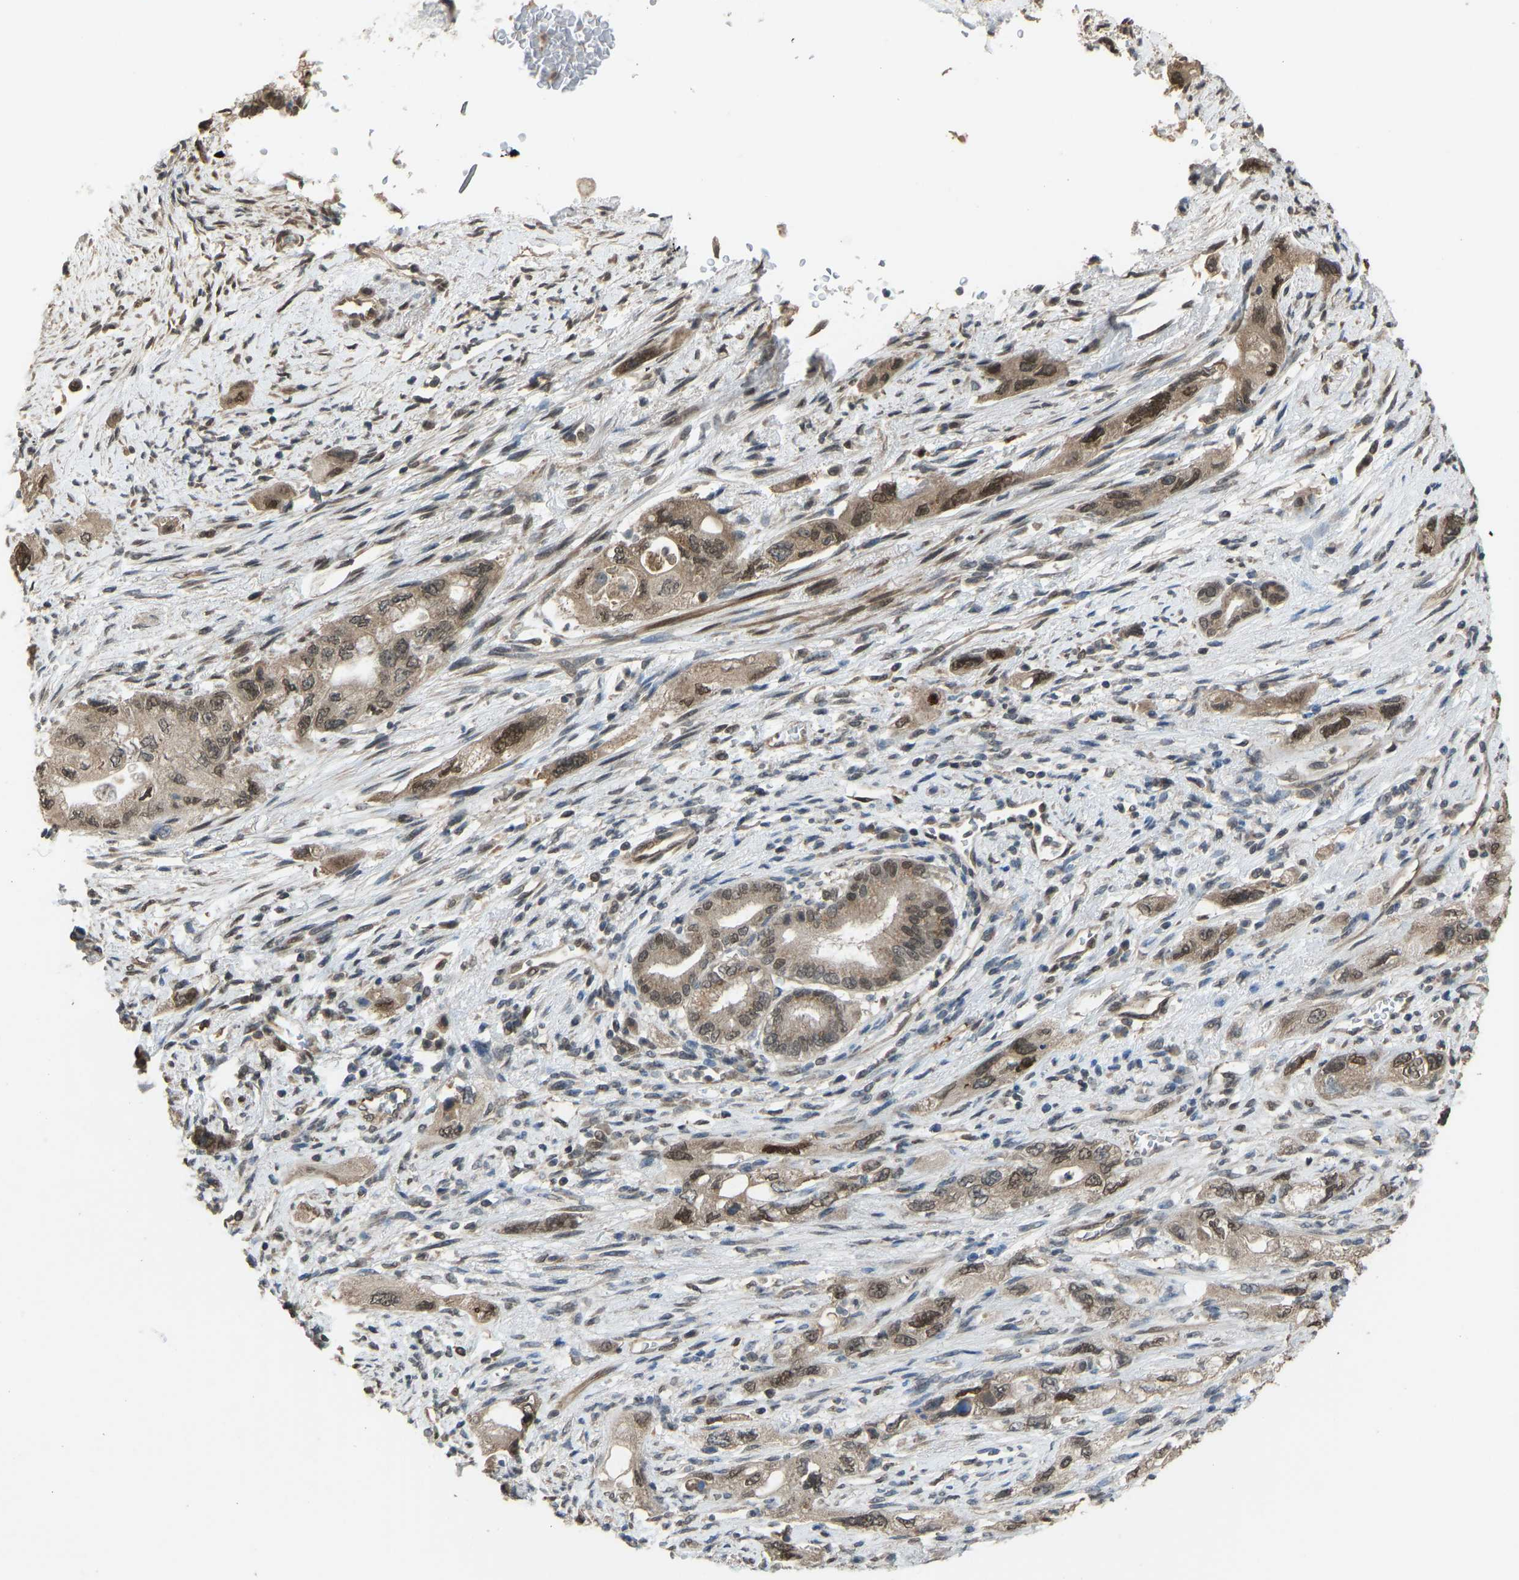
{"staining": {"intensity": "moderate", "quantity": ">75%", "location": "cytoplasmic/membranous,nuclear"}, "tissue": "pancreatic cancer", "cell_type": "Tumor cells", "image_type": "cancer", "snomed": [{"axis": "morphology", "description": "Adenocarcinoma, NOS"}, {"axis": "topography", "description": "Pancreas"}], "caption": "Immunohistochemistry (IHC) staining of pancreatic adenocarcinoma, which shows medium levels of moderate cytoplasmic/membranous and nuclear staining in about >75% of tumor cells indicating moderate cytoplasmic/membranous and nuclear protein expression. The staining was performed using DAB (3,3'-diaminobenzidine) (brown) for protein detection and nuclei were counterstained in hematoxylin (blue).", "gene": "KPNA6", "patient": {"sex": "female", "age": 73}}